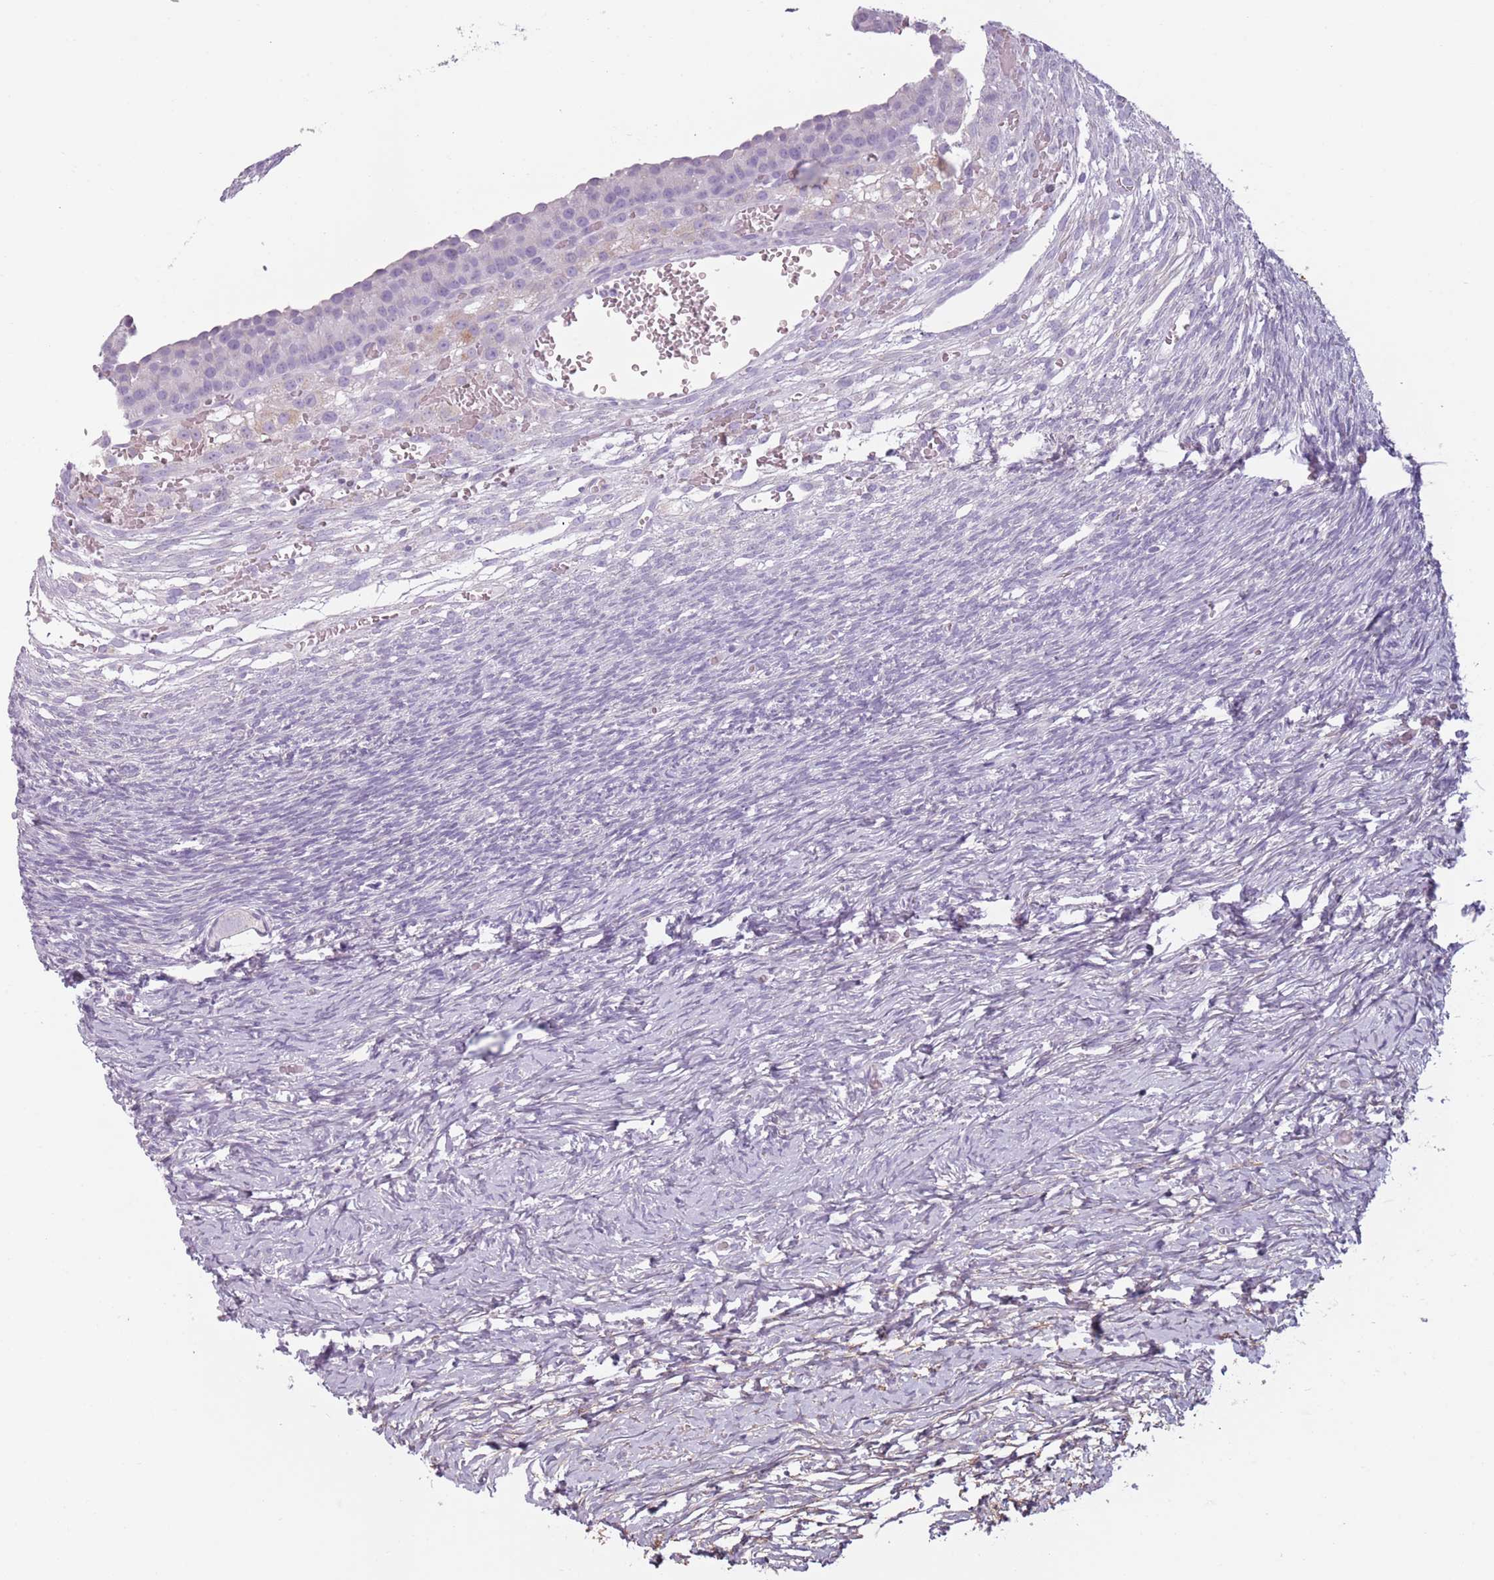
{"staining": {"intensity": "negative", "quantity": "none", "location": "none"}, "tissue": "ovary", "cell_type": "Follicle cells", "image_type": "normal", "snomed": [{"axis": "morphology", "description": "Normal tissue, NOS"}, {"axis": "topography", "description": "Ovary"}], "caption": "Immunohistochemistry of unremarkable ovary displays no expression in follicle cells. (DAB immunohistochemistry (IHC) visualized using brightfield microscopy, high magnification).", "gene": "MEGF8", "patient": {"sex": "female", "age": 39}}